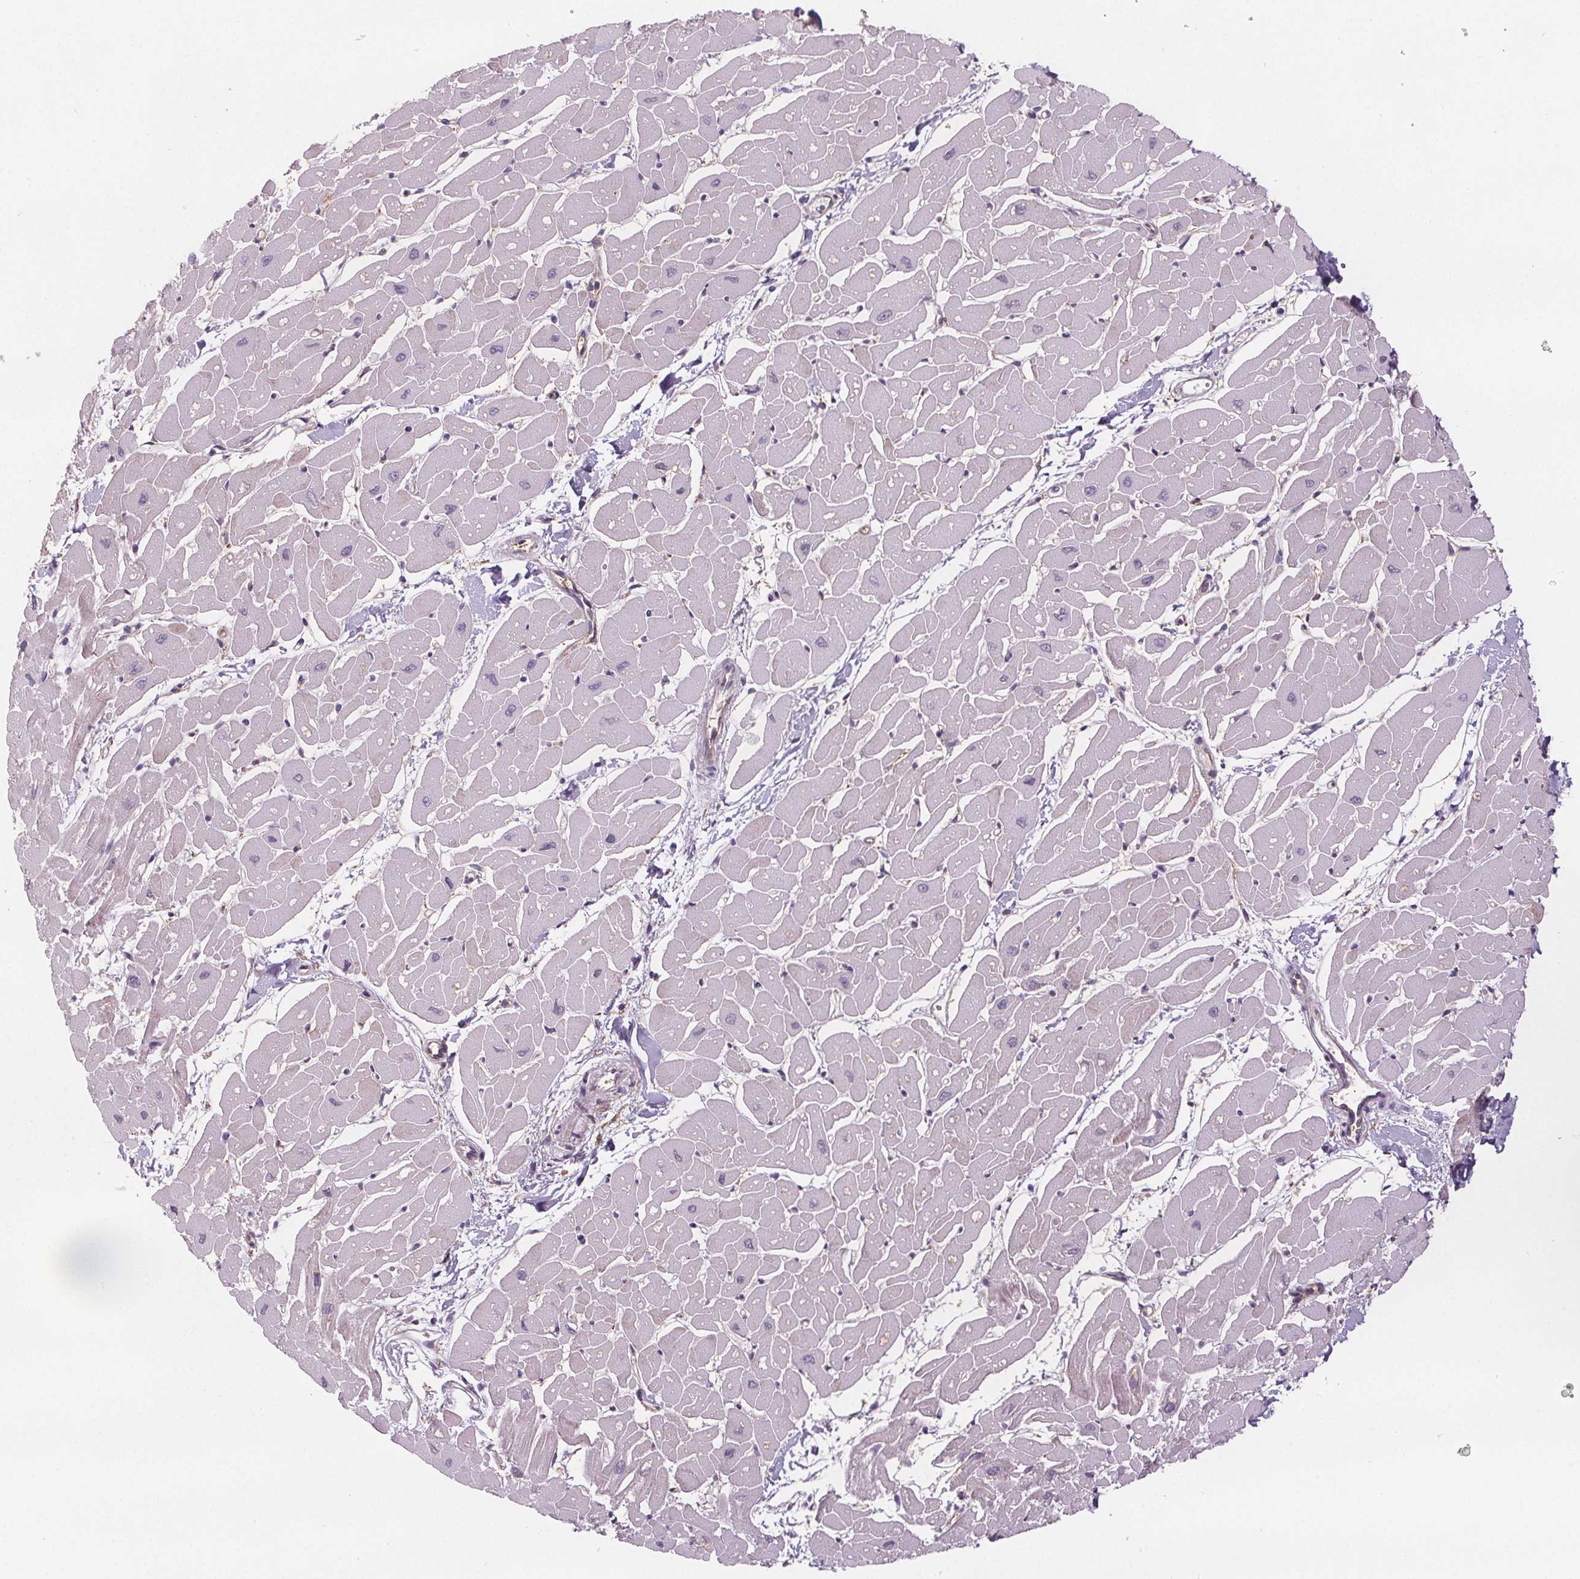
{"staining": {"intensity": "negative", "quantity": "none", "location": "none"}, "tissue": "heart muscle", "cell_type": "Cardiomyocytes", "image_type": "normal", "snomed": [{"axis": "morphology", "description": "Normal tissue, NOS"}, {"axis": "topography", "description": "Heart"}], "caption": "Immunohistochemistry histopathology image of benign heart muscle: human heart muscle stained with DAB (3,3'-diaminobenzidine) shows no significant protein staining in cardiomyocytes.", "gene": "ATP1A1", "patient": {"sex": "male", "age": 57}}